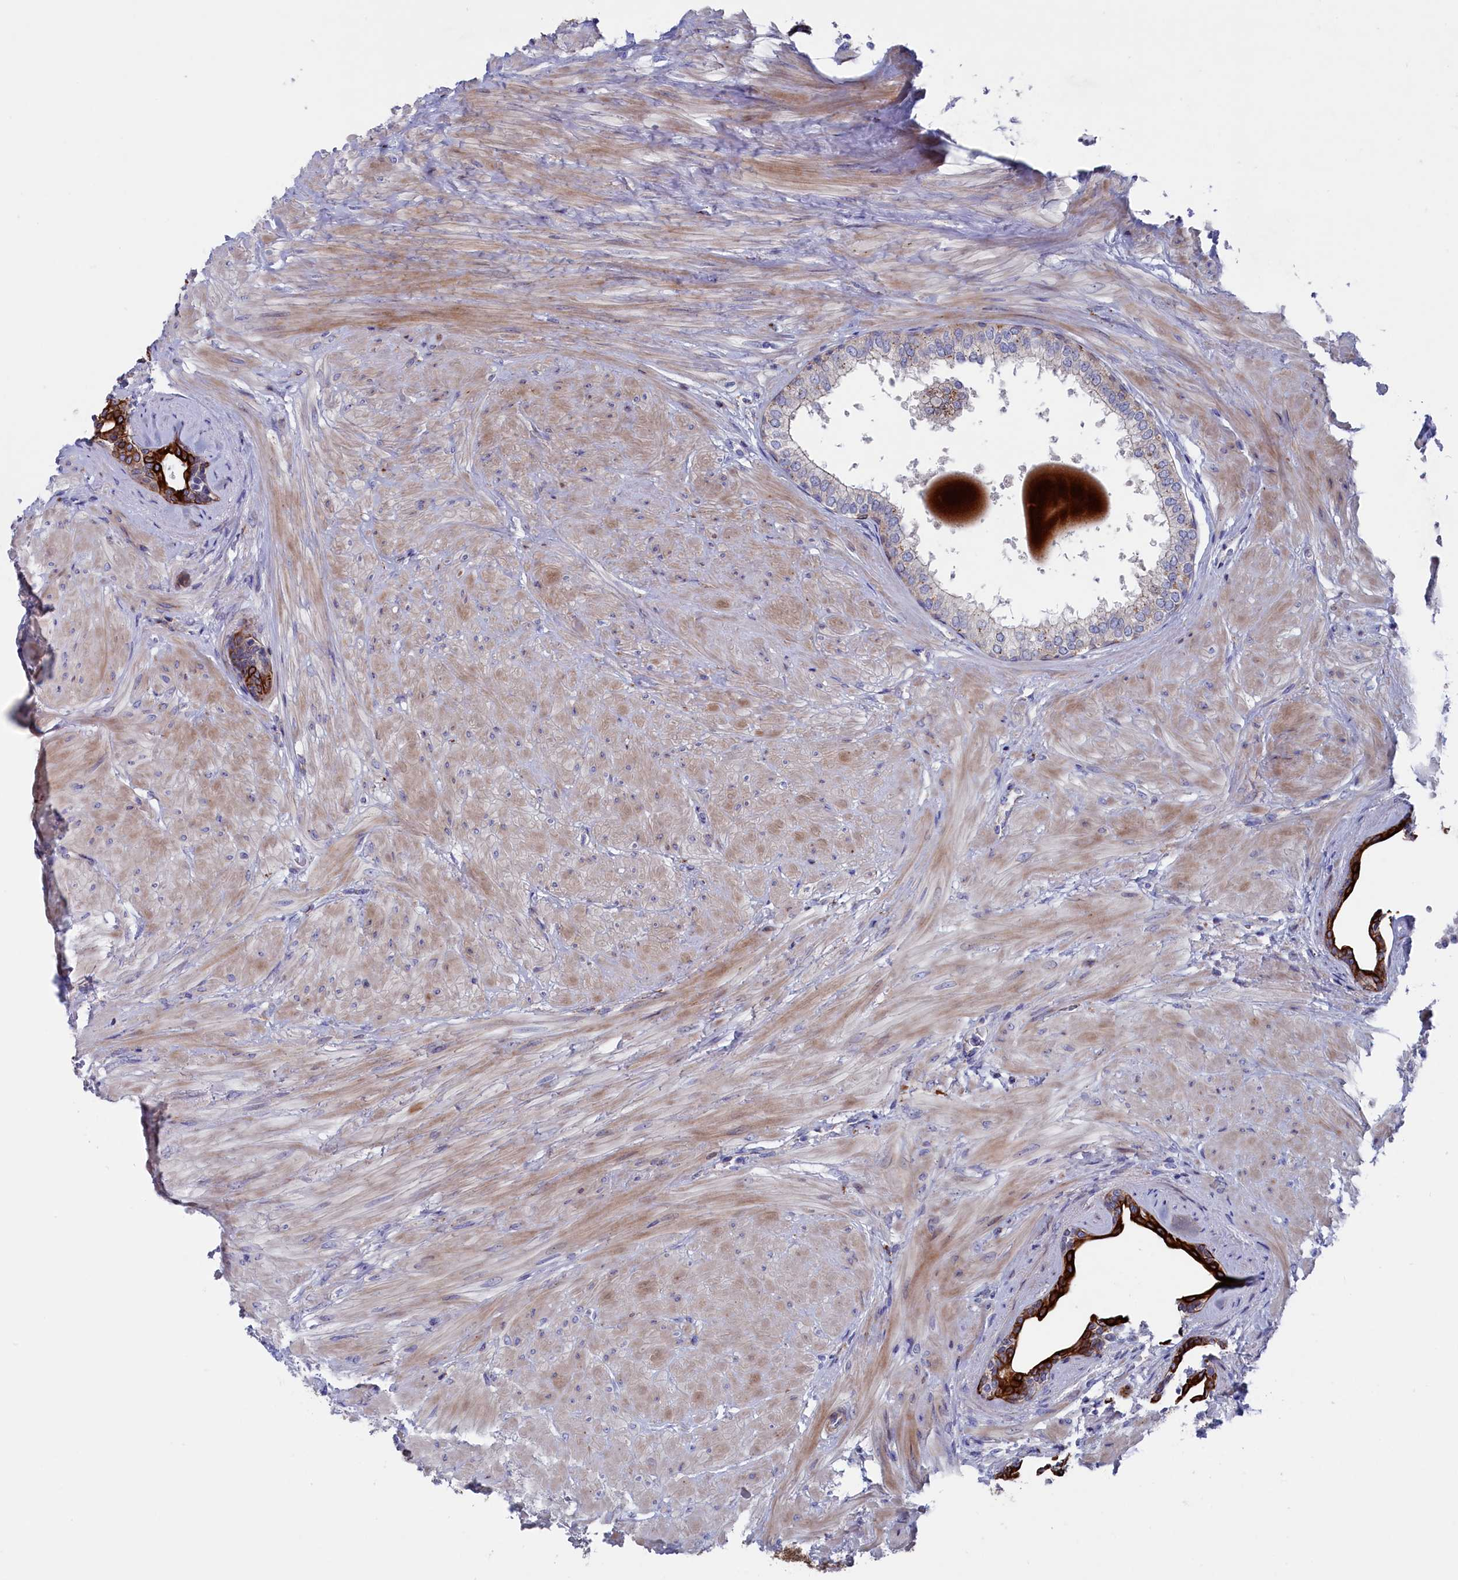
{"staining": {"intensity": "moderate", "quantity": "25%-75%", "location": "cytoplasmic/membranous"}, "tissue": "prostate", "cell_type": "Glandular cells", "image_type": "normal", "snomed": [{"axis": "morphology", "description": "Normal tissue, NOS"}, {"axis": "topography", "description": "Prostate"}], "caption": "There is medium levels of moderate cytoplasmic/membranous expression in glandular cells of benign prostate, as demonstrated by immunohistochemical staining (brown color).", "gene": "NUDT7", "patient": {"sex": "male", "age": 48}}